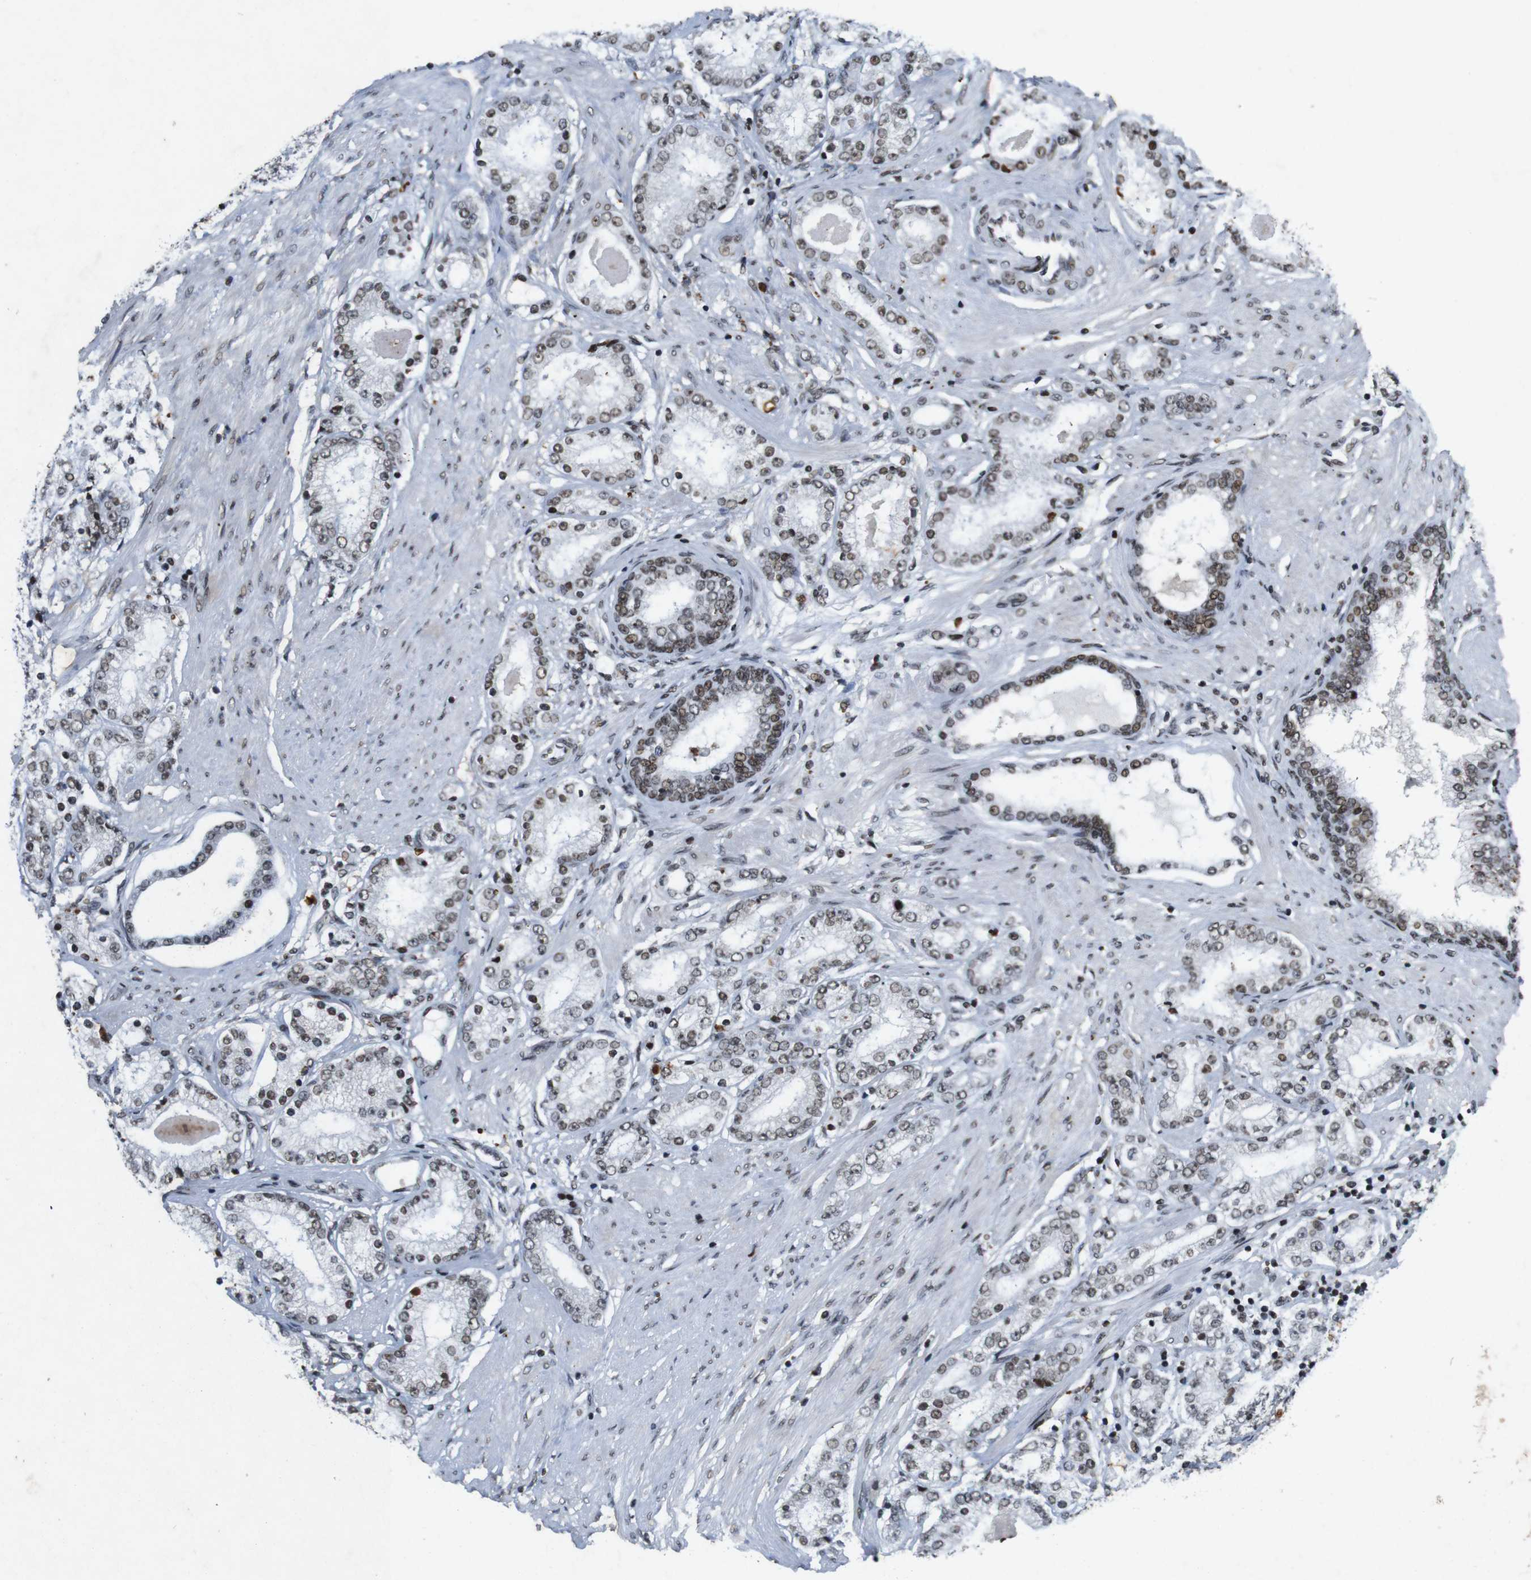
{"staining": {"intensity": "weak", "quantity": ">75%", "location": "nuclear"}, "tissue": "prostate cancer", "cell_type": "Tumor cells", "image_type": "cancer", "snomed": [{"axis": "morphology", "description": "Adenocarcinoma, Low grade"}, {"axis": "topography", "description": "Prostate"}], "caption": "The micrograph demonstrates staining of prostate adenocarcinoma (low-grade), revealing weak nuclear protein staining (brown color) within tumor cells.", "gene": "MAGEH1", "patient": {"sex": "male", "age": 63}}